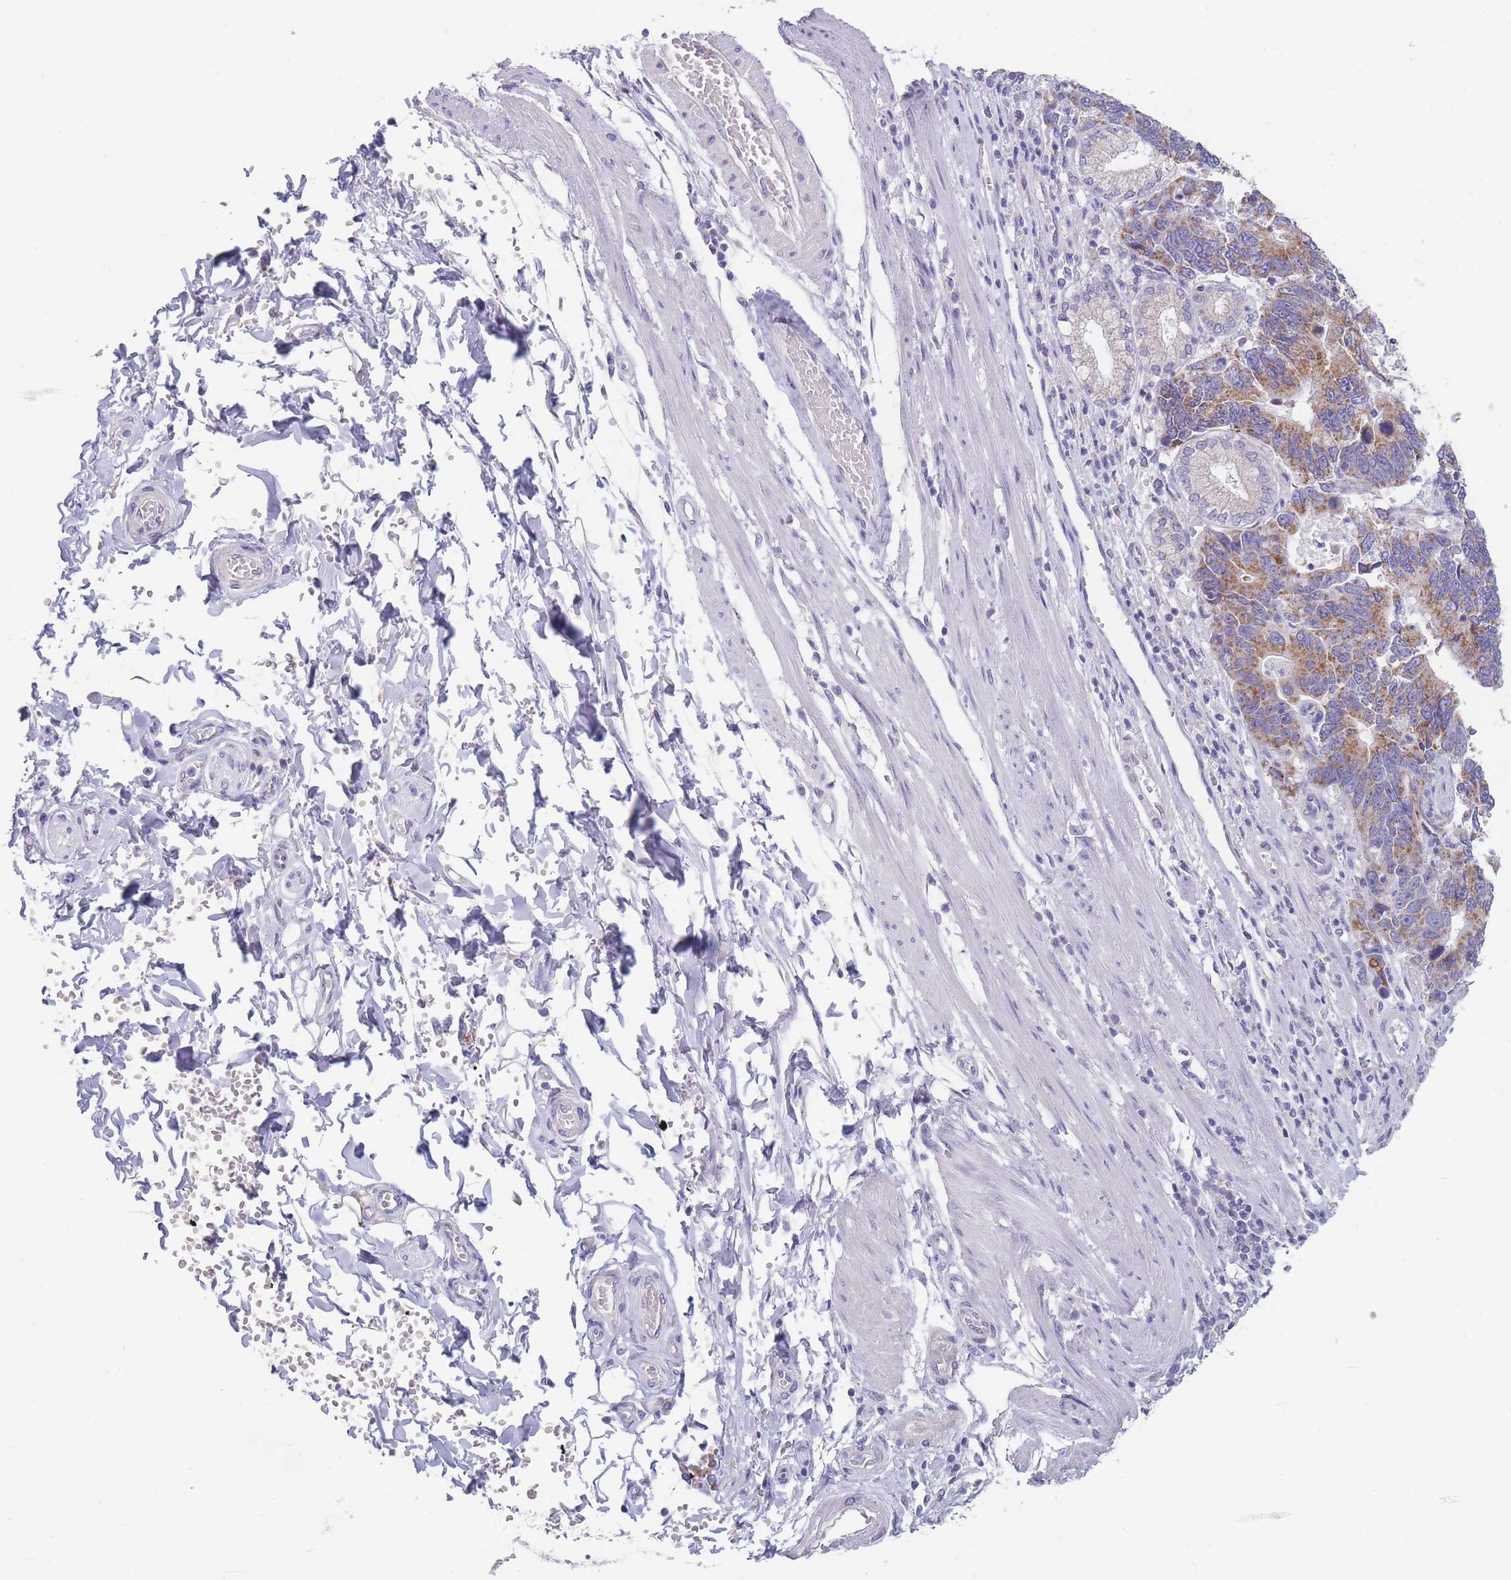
{"staining": {"intensity": "moderate", "quantity": ">75%", "location": "cytoplasmic/membranous"}, "tissue": "stomach cancer", "cell_type": "Tumor cells", "image_type": "cancer", "snomed": [{"axis": "morphology", "description": "Adenocarcinoma, NOS"}, {"axis": "topography", "description": "Stomach"}], "caption": "Protein expression analysis of stomach cancer (adenocarcinoma) reveals moderate cytoplasmic/membranous positivity in about >75% of tumor cells. Immunohistochemistry (ihc) stains the protein in brown and the nuclei are stained blue.", "gene": "MRPS14", "patient": {"sex": "male", "age": 59}}